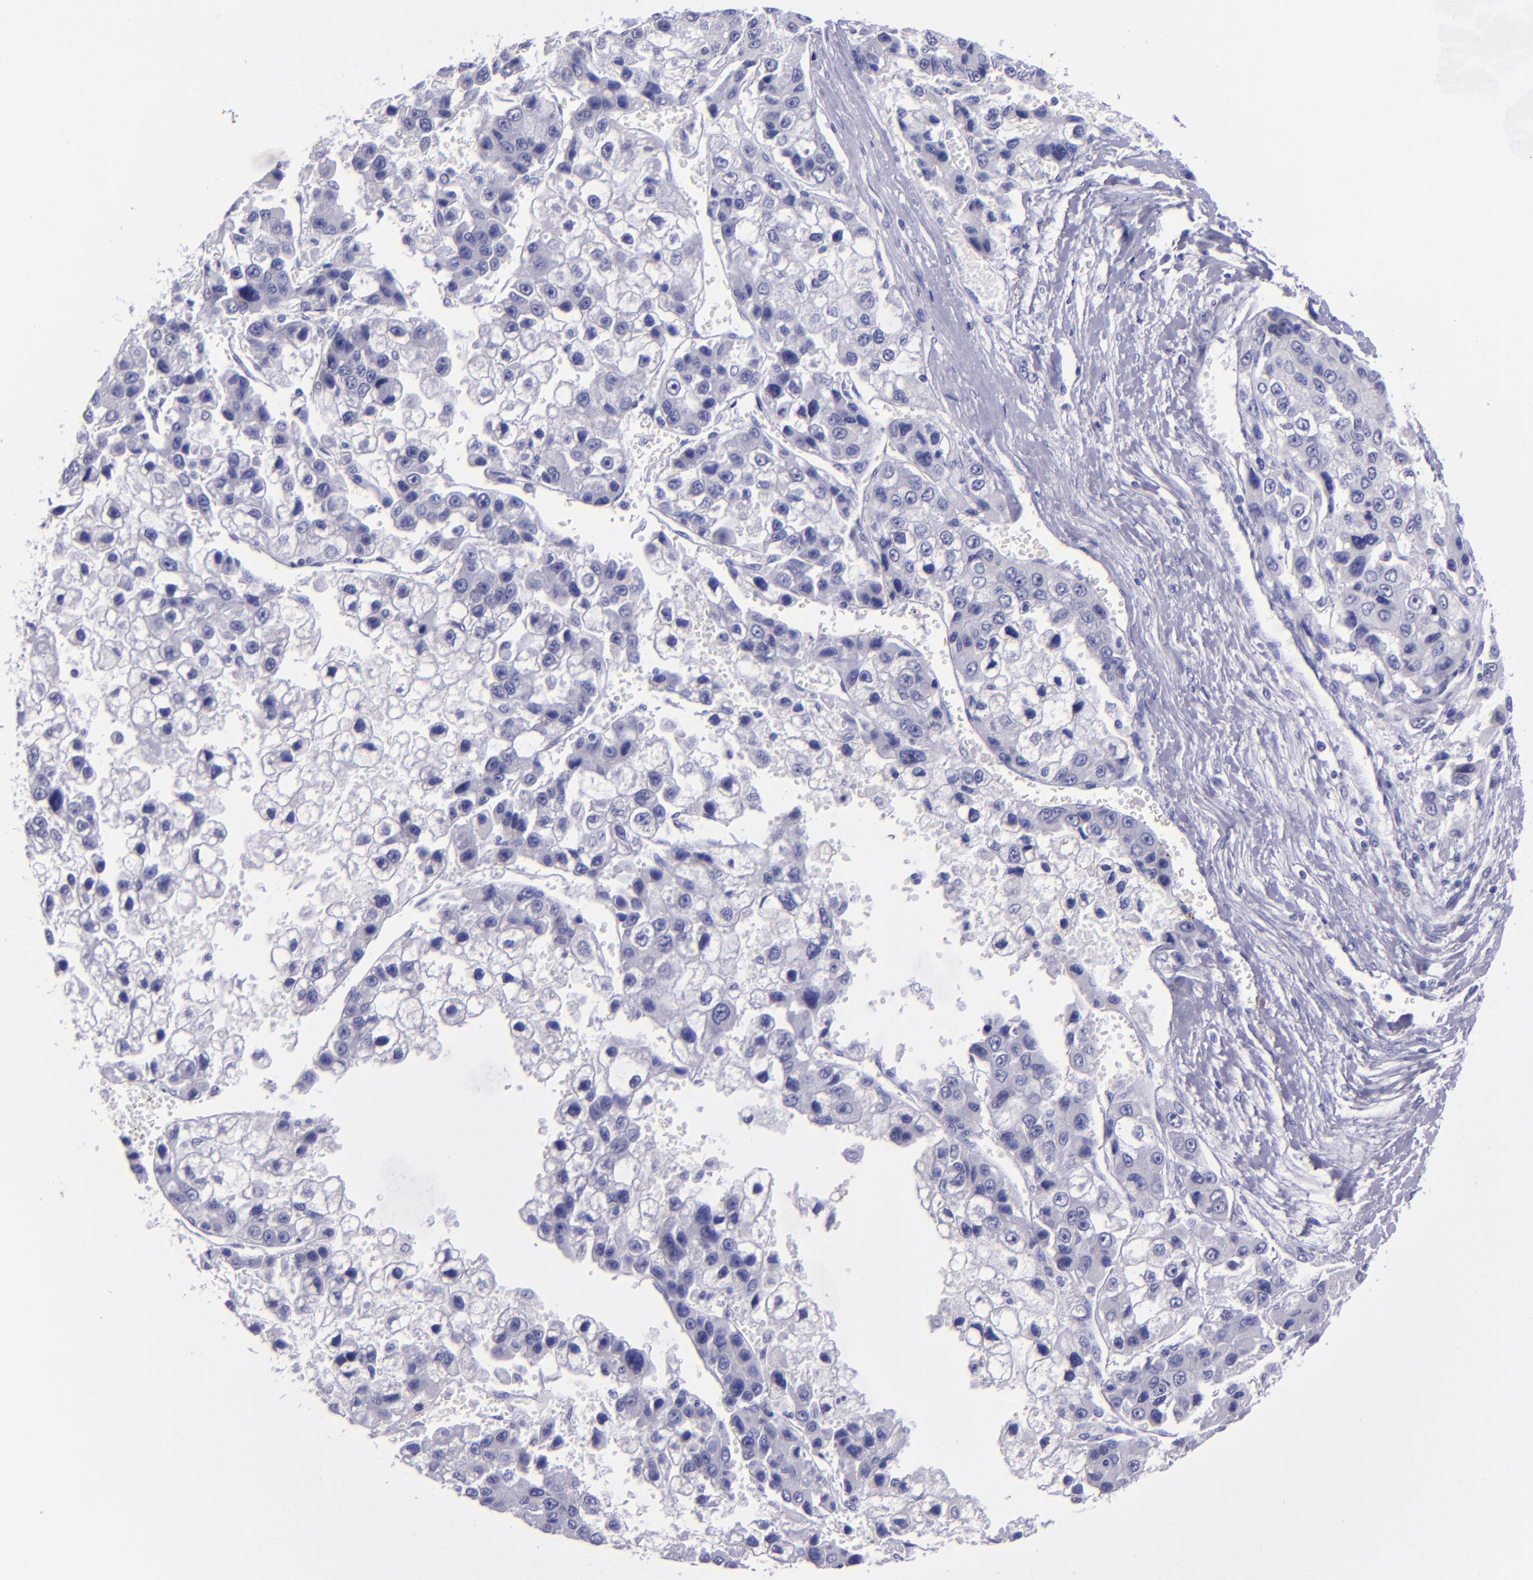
{"staining": {"intensity": "negative", "quantity": "none", "location": "none"}, "tissue": "liver cancer", "cell_type": "Tumor cells", "image_type": "cancer", "snomed": [{"axis": "morphology", "description": "Carcinoma, Hepatocellular, NOS"}, {"axis": "topography", "description": "Liver"}], "caption": "IHC histopathology image of liver cancer stained for a protein (brown), which displays no expression in tumor cells. (Immunohistochemistry (ihc), brightfield microscopy, high magnification).", "gene": "TNNT3", "patient": {"sex": "female", "age": 66}}